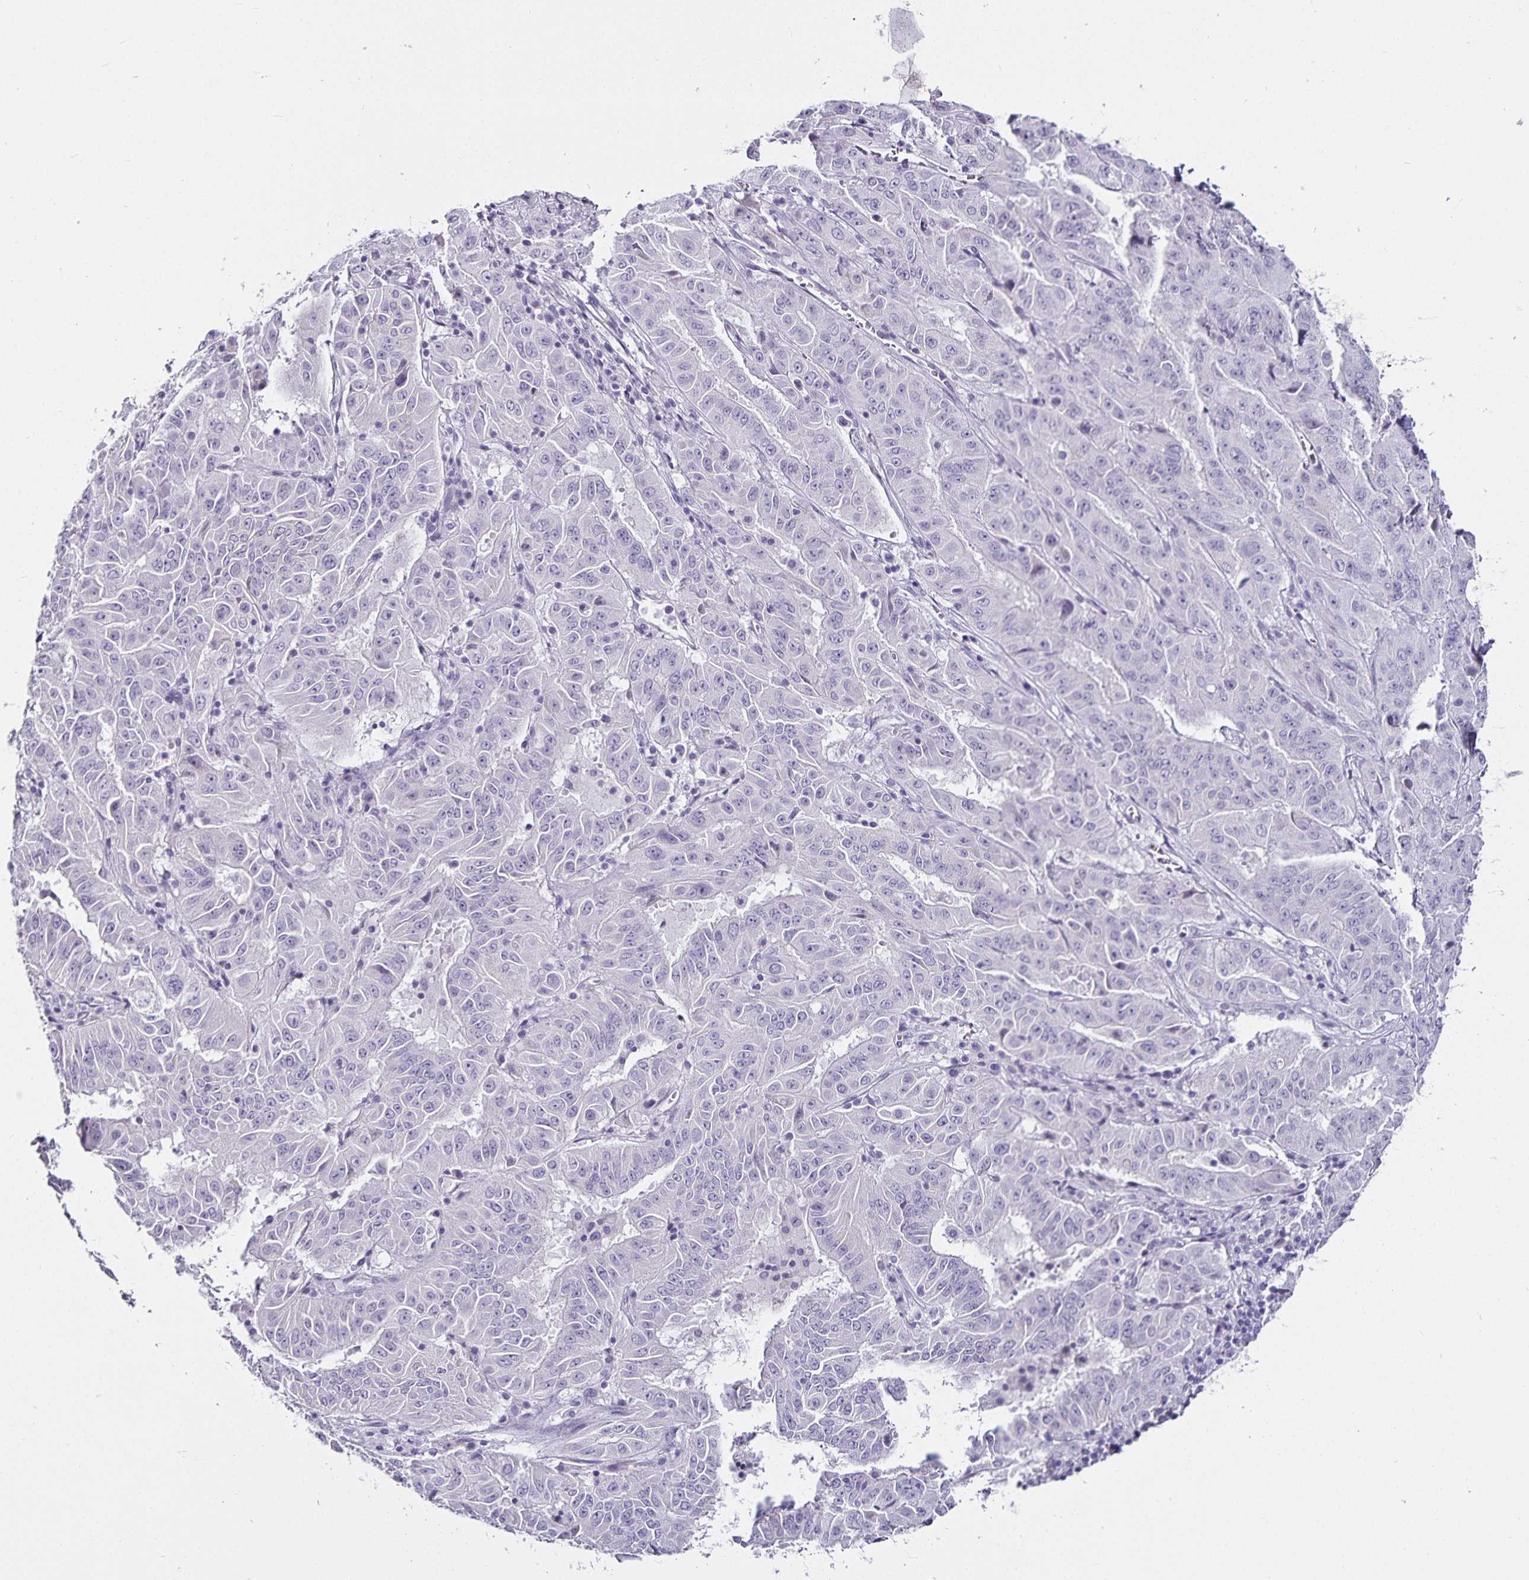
{"staining": {"intensity": "negative", "quantity": "none", "location": "none"}, "tissue": "pancreatic cancer", "cell_type": "Tumor cells", "image_type": "cancer", "snomed": [{"axis": "morphology", "description": "Adenocarcinoma, NOS"}, {"axis": "topography", "description": "Pancreas"}], "caption": "DAB (3,3'-diaminobenzidine) immunohistochemical staining of pancreatic cancer (adenocarcinoma) exhibits no significant positivity in tumor cells.", "gene": "CA12", "patient": {"sex": "male", "age": 63}}